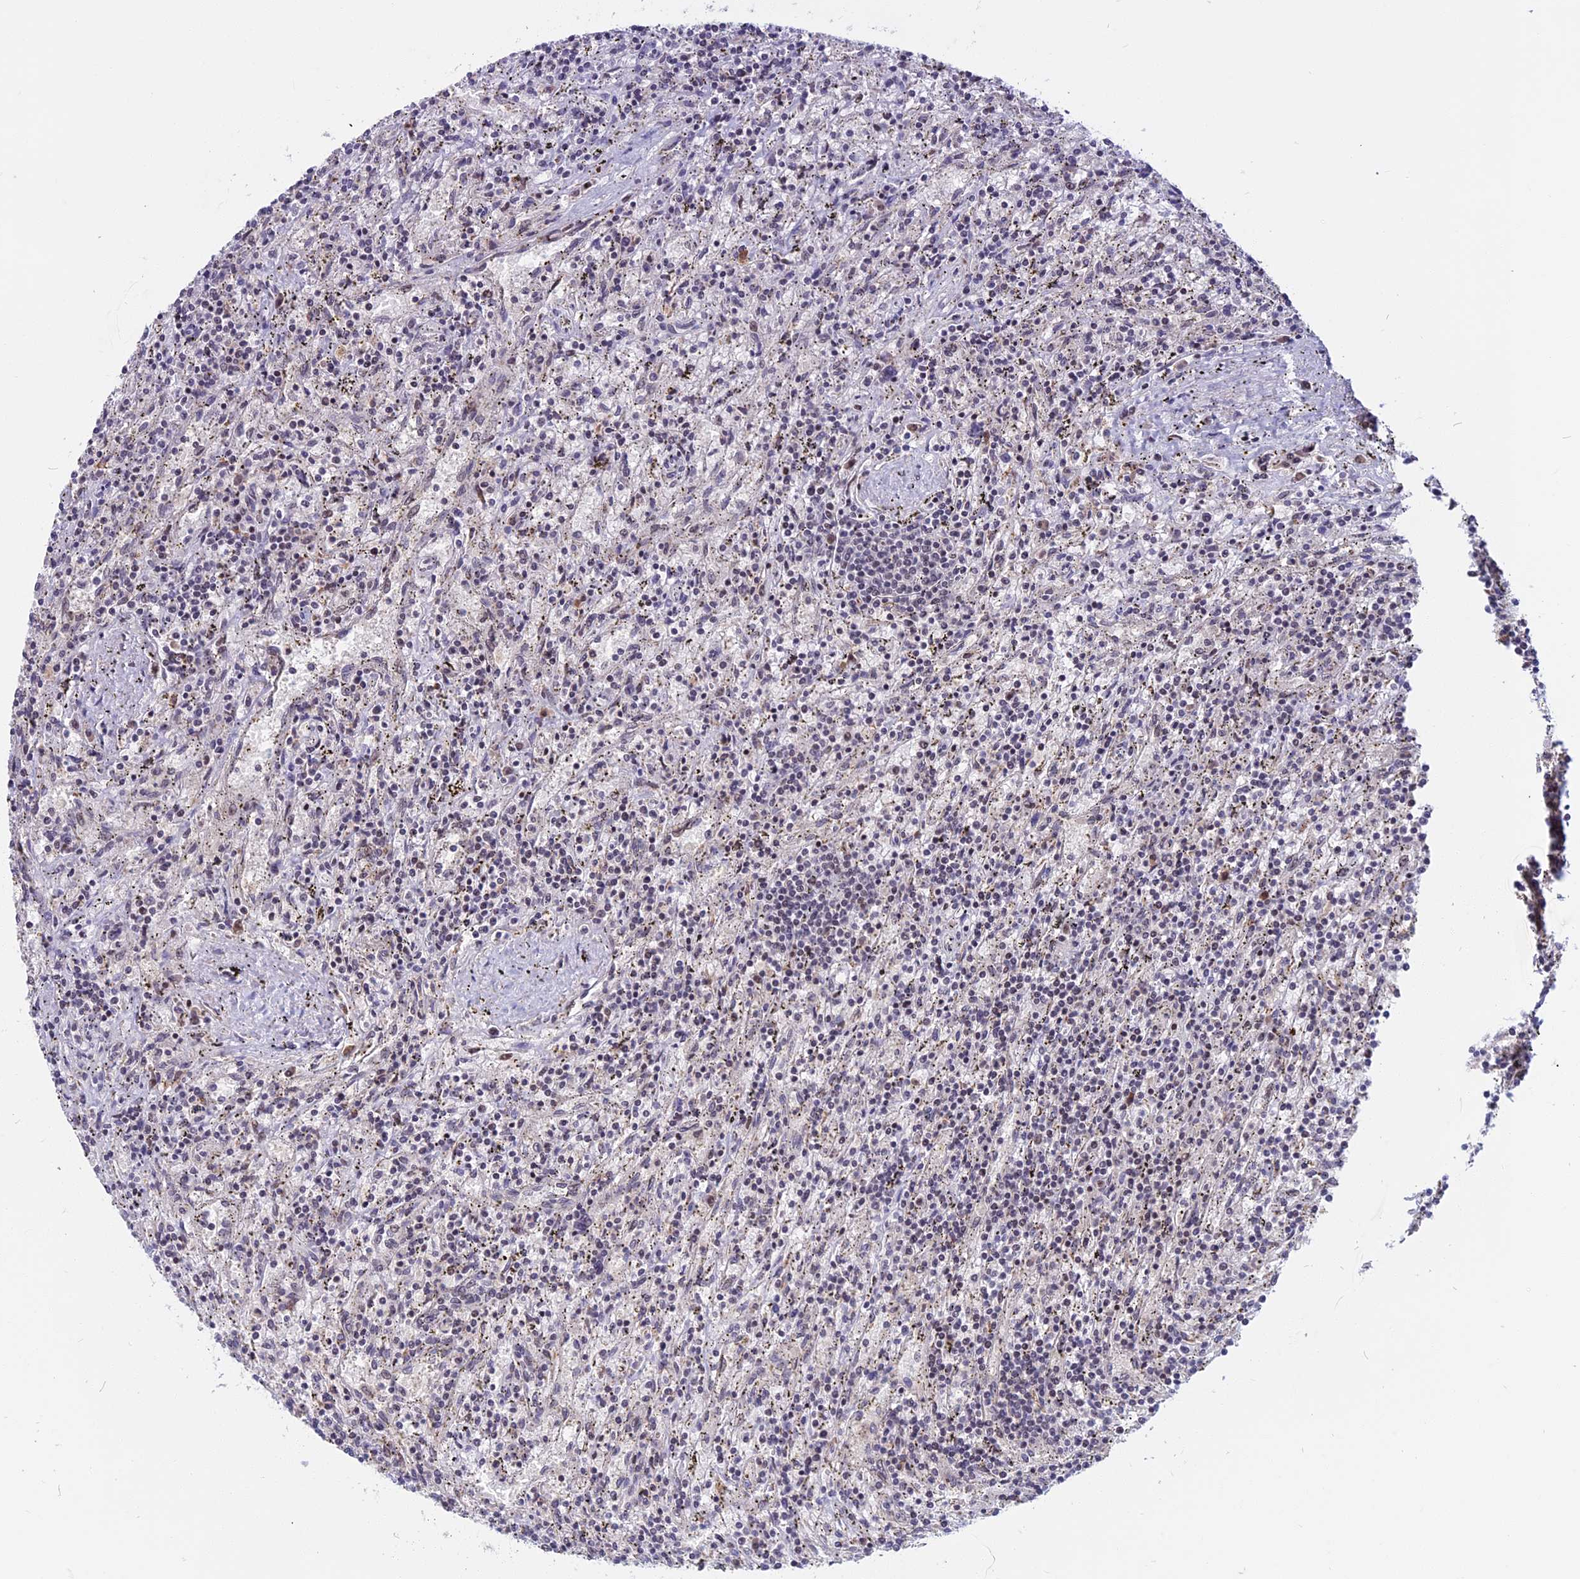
{"staining": {"intensity": "negative", "quantity": "none", "location": "none"}, "tissue": "lymphoma", "cell_type": "Tumor cells", "image_type": "cancer", "snomed": [{"axis": "morphology", "description": "Malignant lymphoma, non-Hodgkin's type, Low grade"}, {"axis": "topography", "description": "Spleen"}], "caption": "Immunohistochemistry image of neoplastic tissue: human lymphoma stained with DAB (3,3'-diaminobenzidine) demonstrates no significant protein positivity in tumor cells.", "gene": "CDC7", "patient": {"sex": "male", "age": 76}}